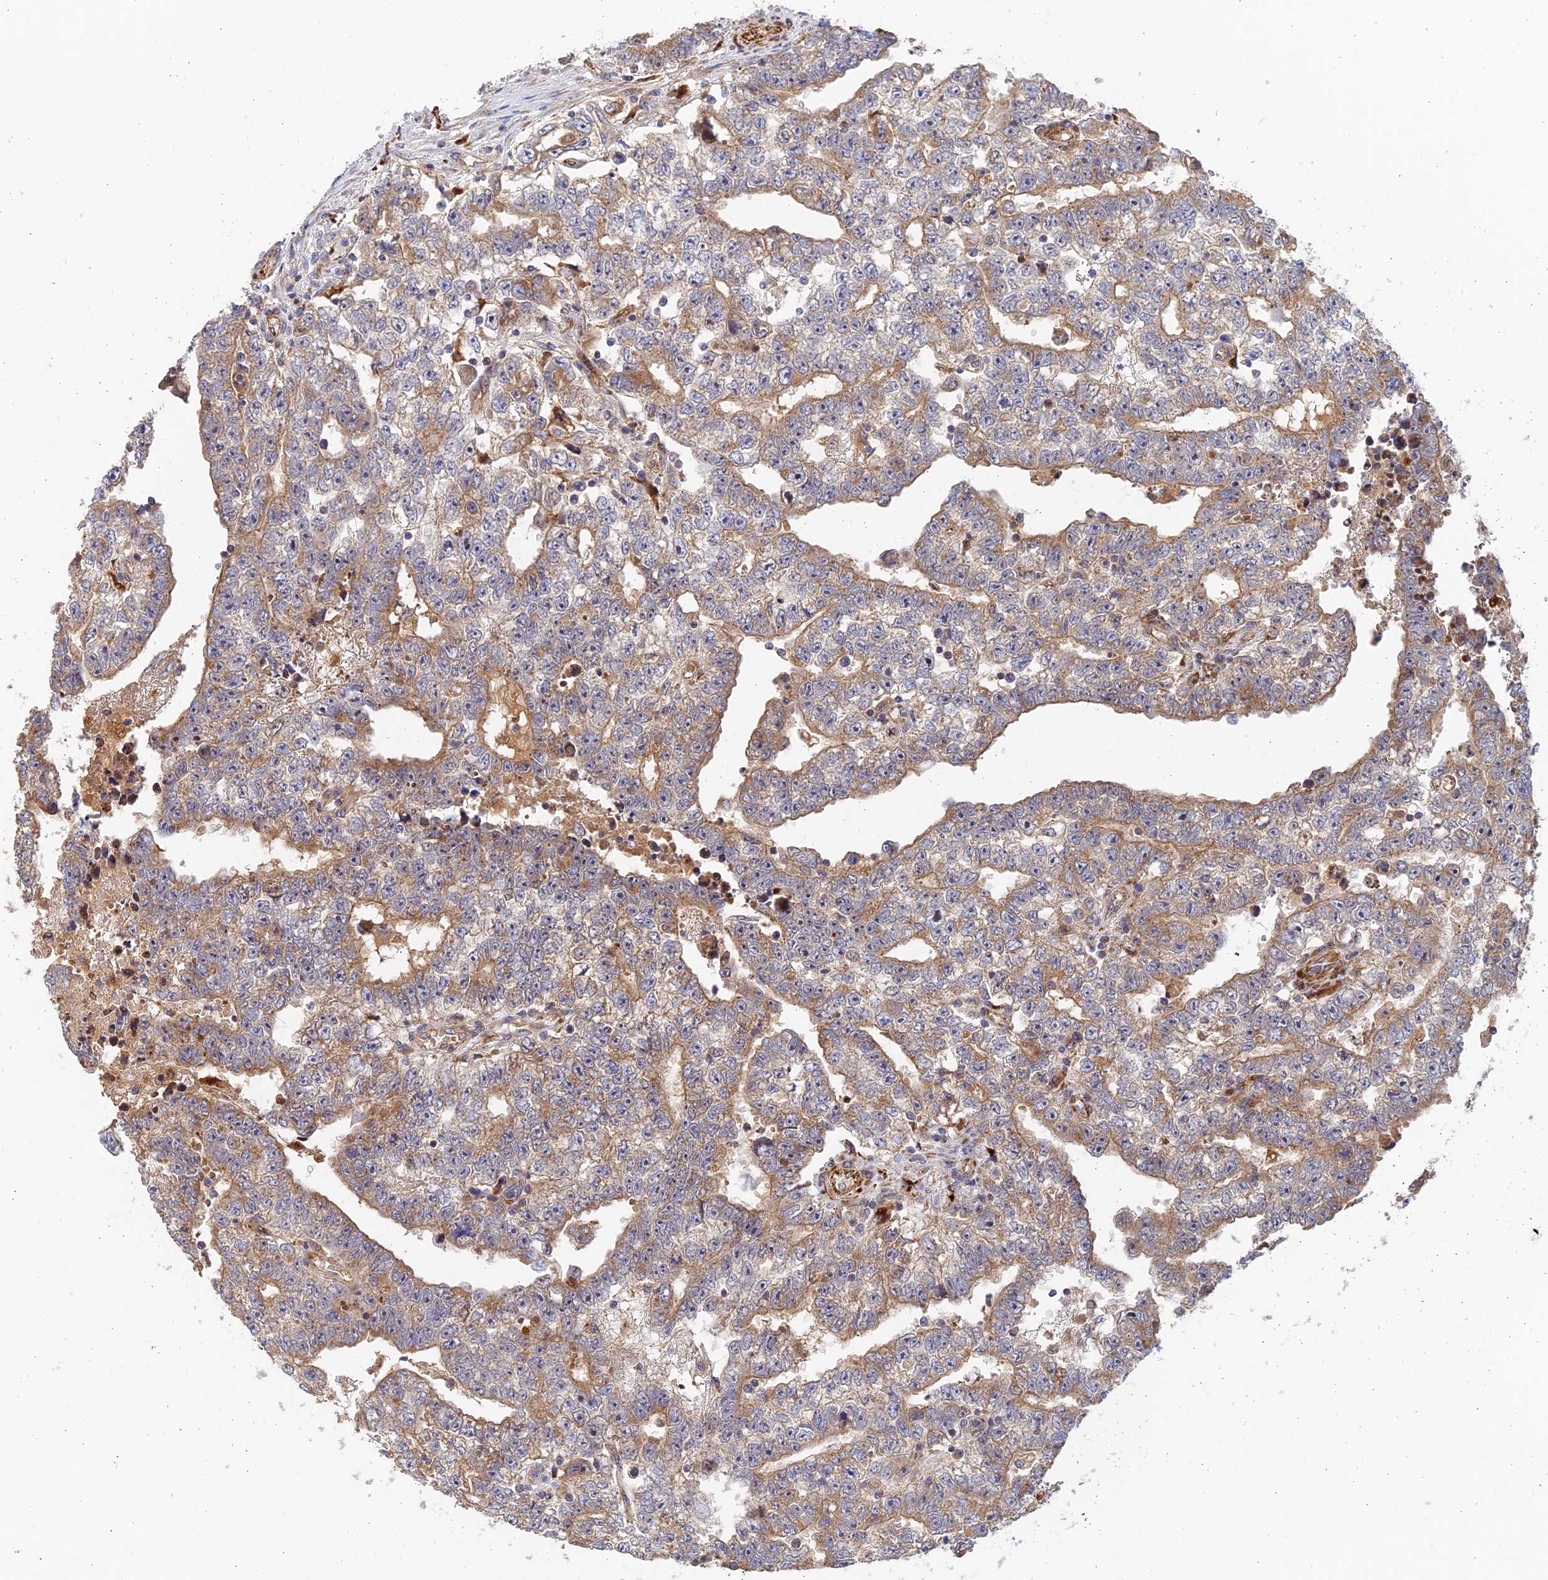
{"staining": {"intensity": "moderate", "quantity": "25%-75%", "location": "cytoplasmic/membranous"}, "tissue": "testis cancer", "cell_type": "Tumor cells", "image_type": "cancer", "snomed": [{"axis": "morphology", "description": "Carcinoma, Embryonal, NOS"}, {"axis": "topography", "description": "Testis"}], "caption": "Testis cancer stained for a protein exhibits moderate cytoplasmic/membranous positivity in tumor cells.", "gene": "PPP2R3C", "patient": {"sex": "male", "age": 25}}